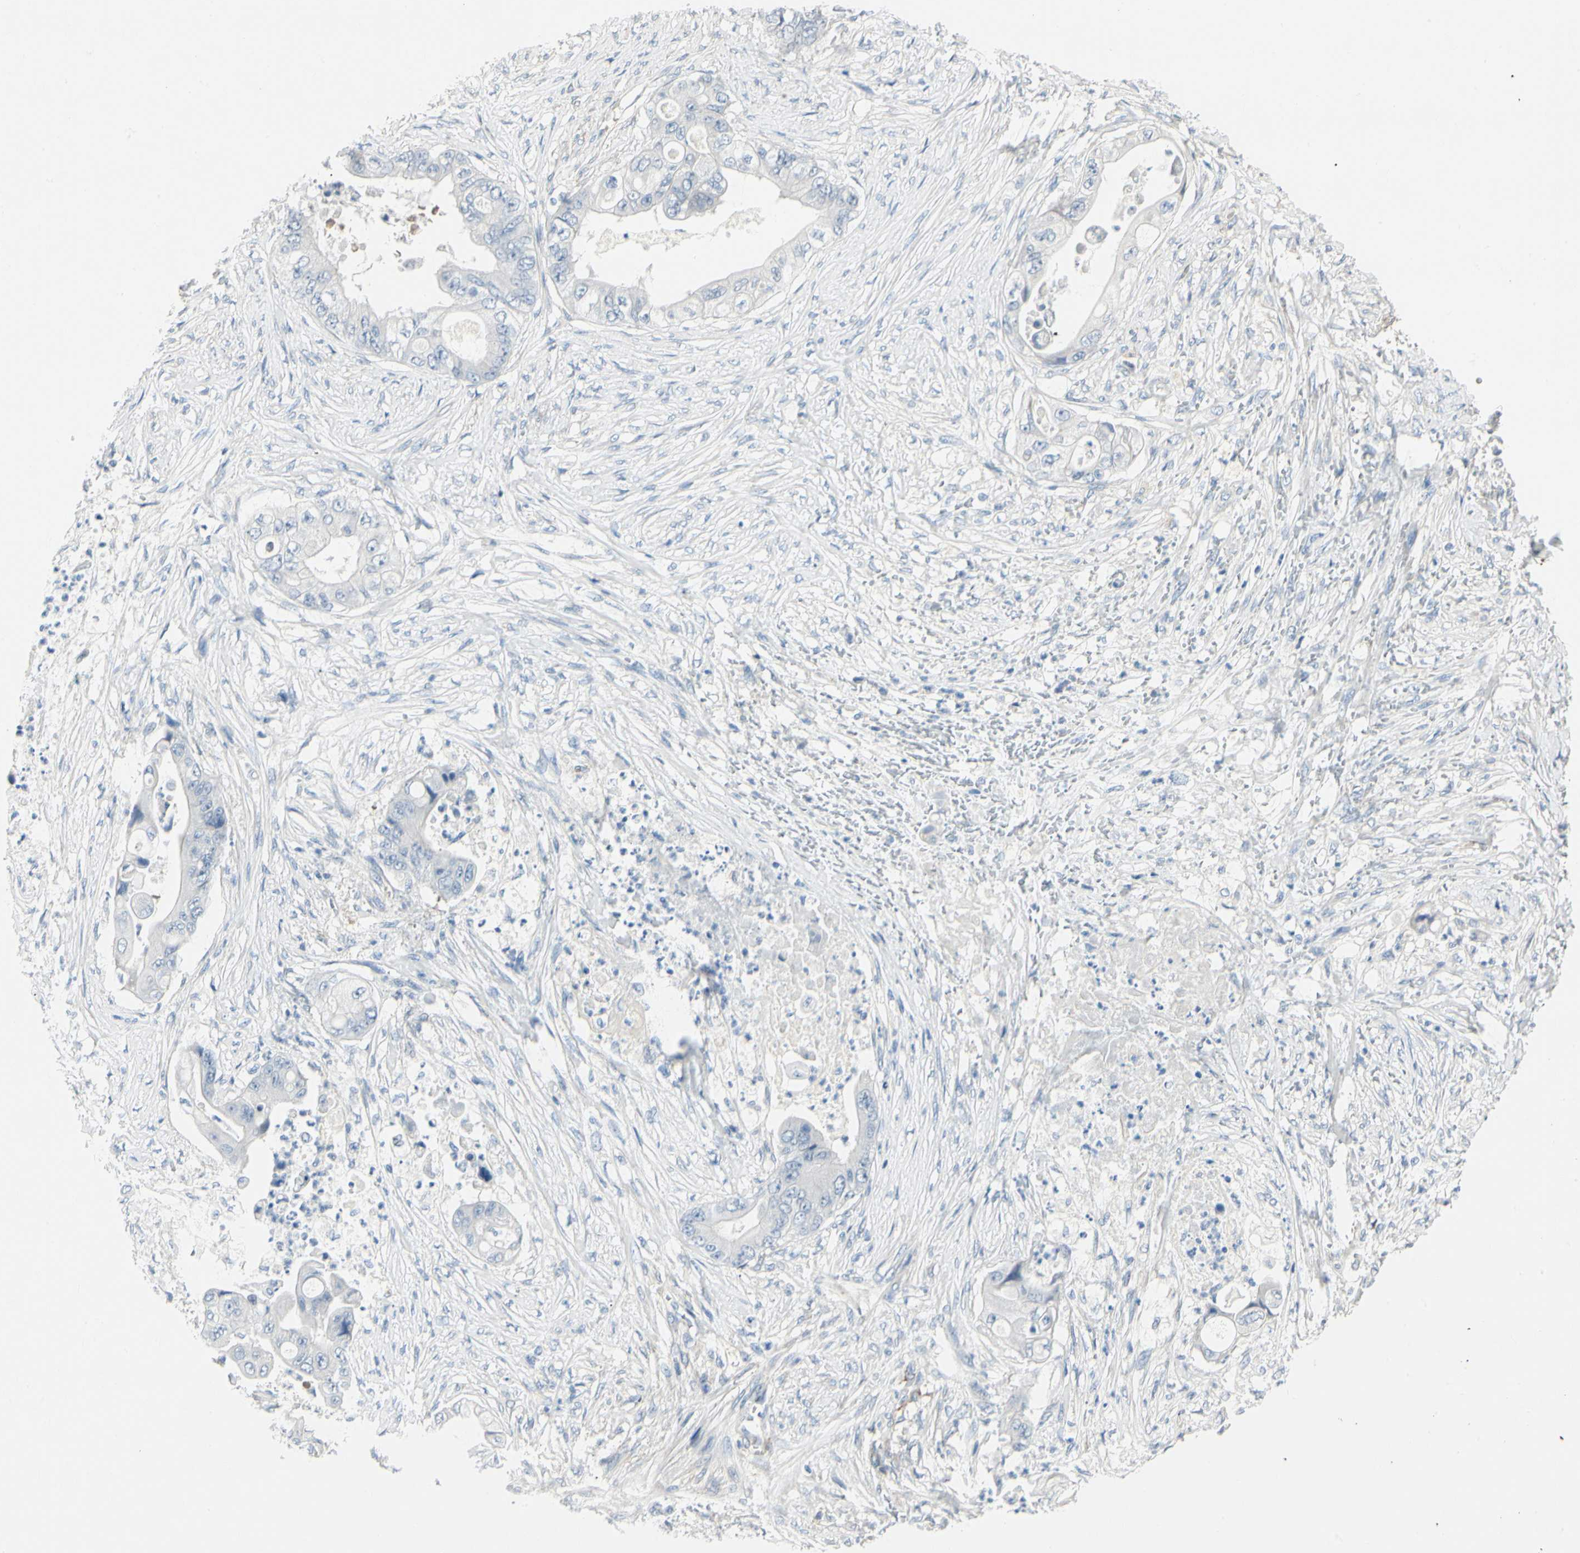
{"staining": {"intensity": "negative", "quantity": "none", "location": "none"}, "tissue": "stomach cancer", "cell_type": "Tumor cells", "image_type": "cancer", "snomed": [{"axis": "morphology", "description": "Adenocarcinoma, NOS"}, {"axis": "topography", "description": "Stomach"}], "caption": "Tumor cells are negative for protein expression in human stomach cancer (adenocarcinoma). (DAB immunohistochemistry, high magnification).", "gene": "AMPH", "patient": {"sex": "female", "age": 73}}